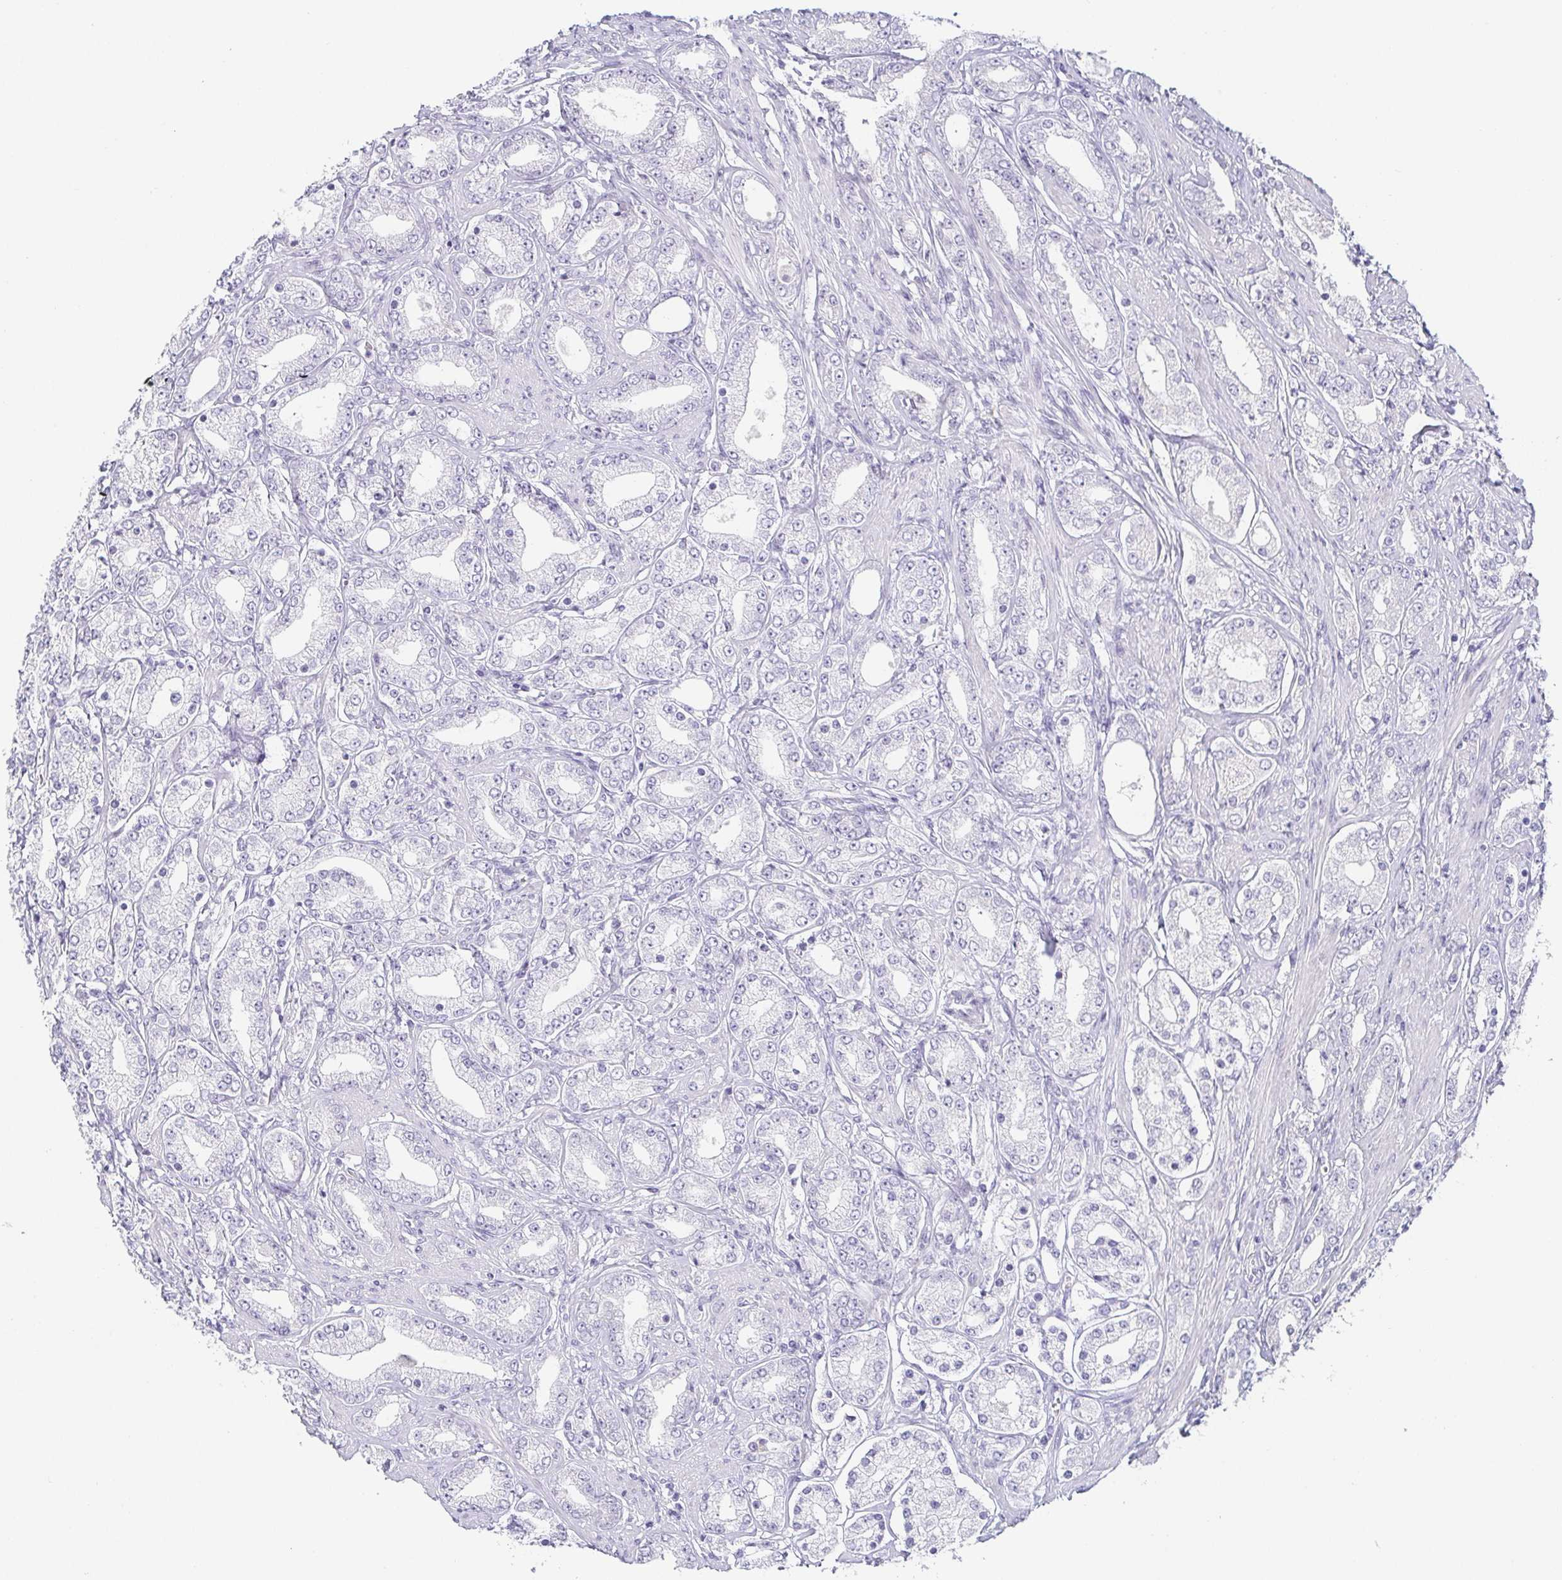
{"staining": {"intensity": "negative", "quantity": "none", "location": "none"}, "tissue": "prostate cancer", "cell_type": "Tumor cells", "image_type": "cancer", "snomed": [{"axis": "morphology", "description": "Adenocarcinoma, High grade"}, {"axis": "topography", "description": "Prostate"}], "caption": "Prostate cancer (adenocarcinoma (high-grade)) was stained to show a protein in brown. There is no significant expression in tumor cells. (Immunohistochemistry (ihc), brightfield microscopy, high magnification).", "gene": "PRR27", "patient": {"sex": "male", "age": 67}}